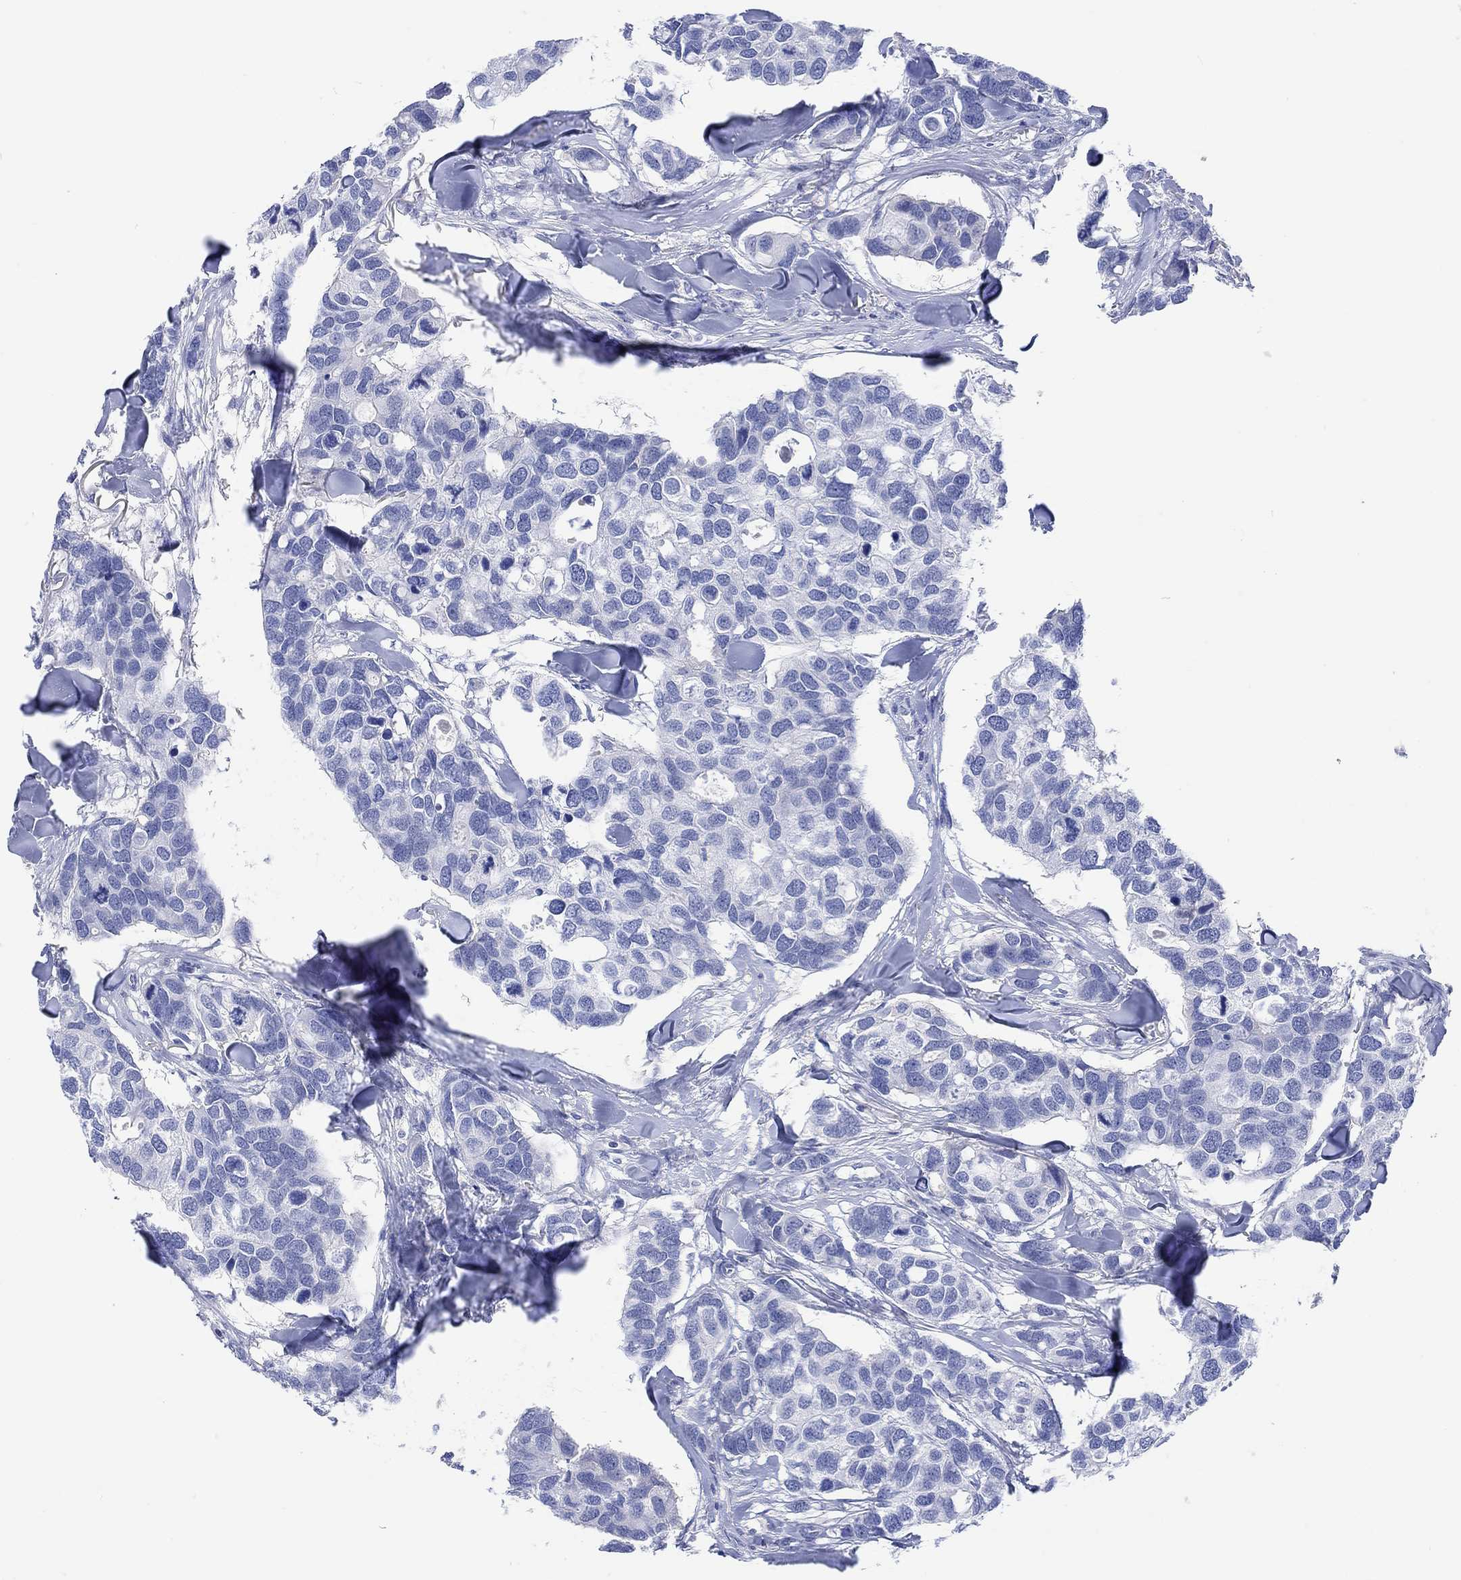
{"staining": {"intensity": "negative", "quantity": "none", "location": "none"}, "tissue": "breast cancer", "cell_type": "Tumor cells", "image_type": "cancer", "snomed": [{"axis": "morphology", "description": "Duct carcinoma"}, {"axis": "topography", "description": "Breast"}], "caption": "Tumor cells show no significant protein staining in breast cancer. (DAB (3,3'-diaminobenzidine) IHC visualized using brightfield microscopy, high magnification).", "gene": "GCM1", "patient": {"sex": "female", "age": 83}}